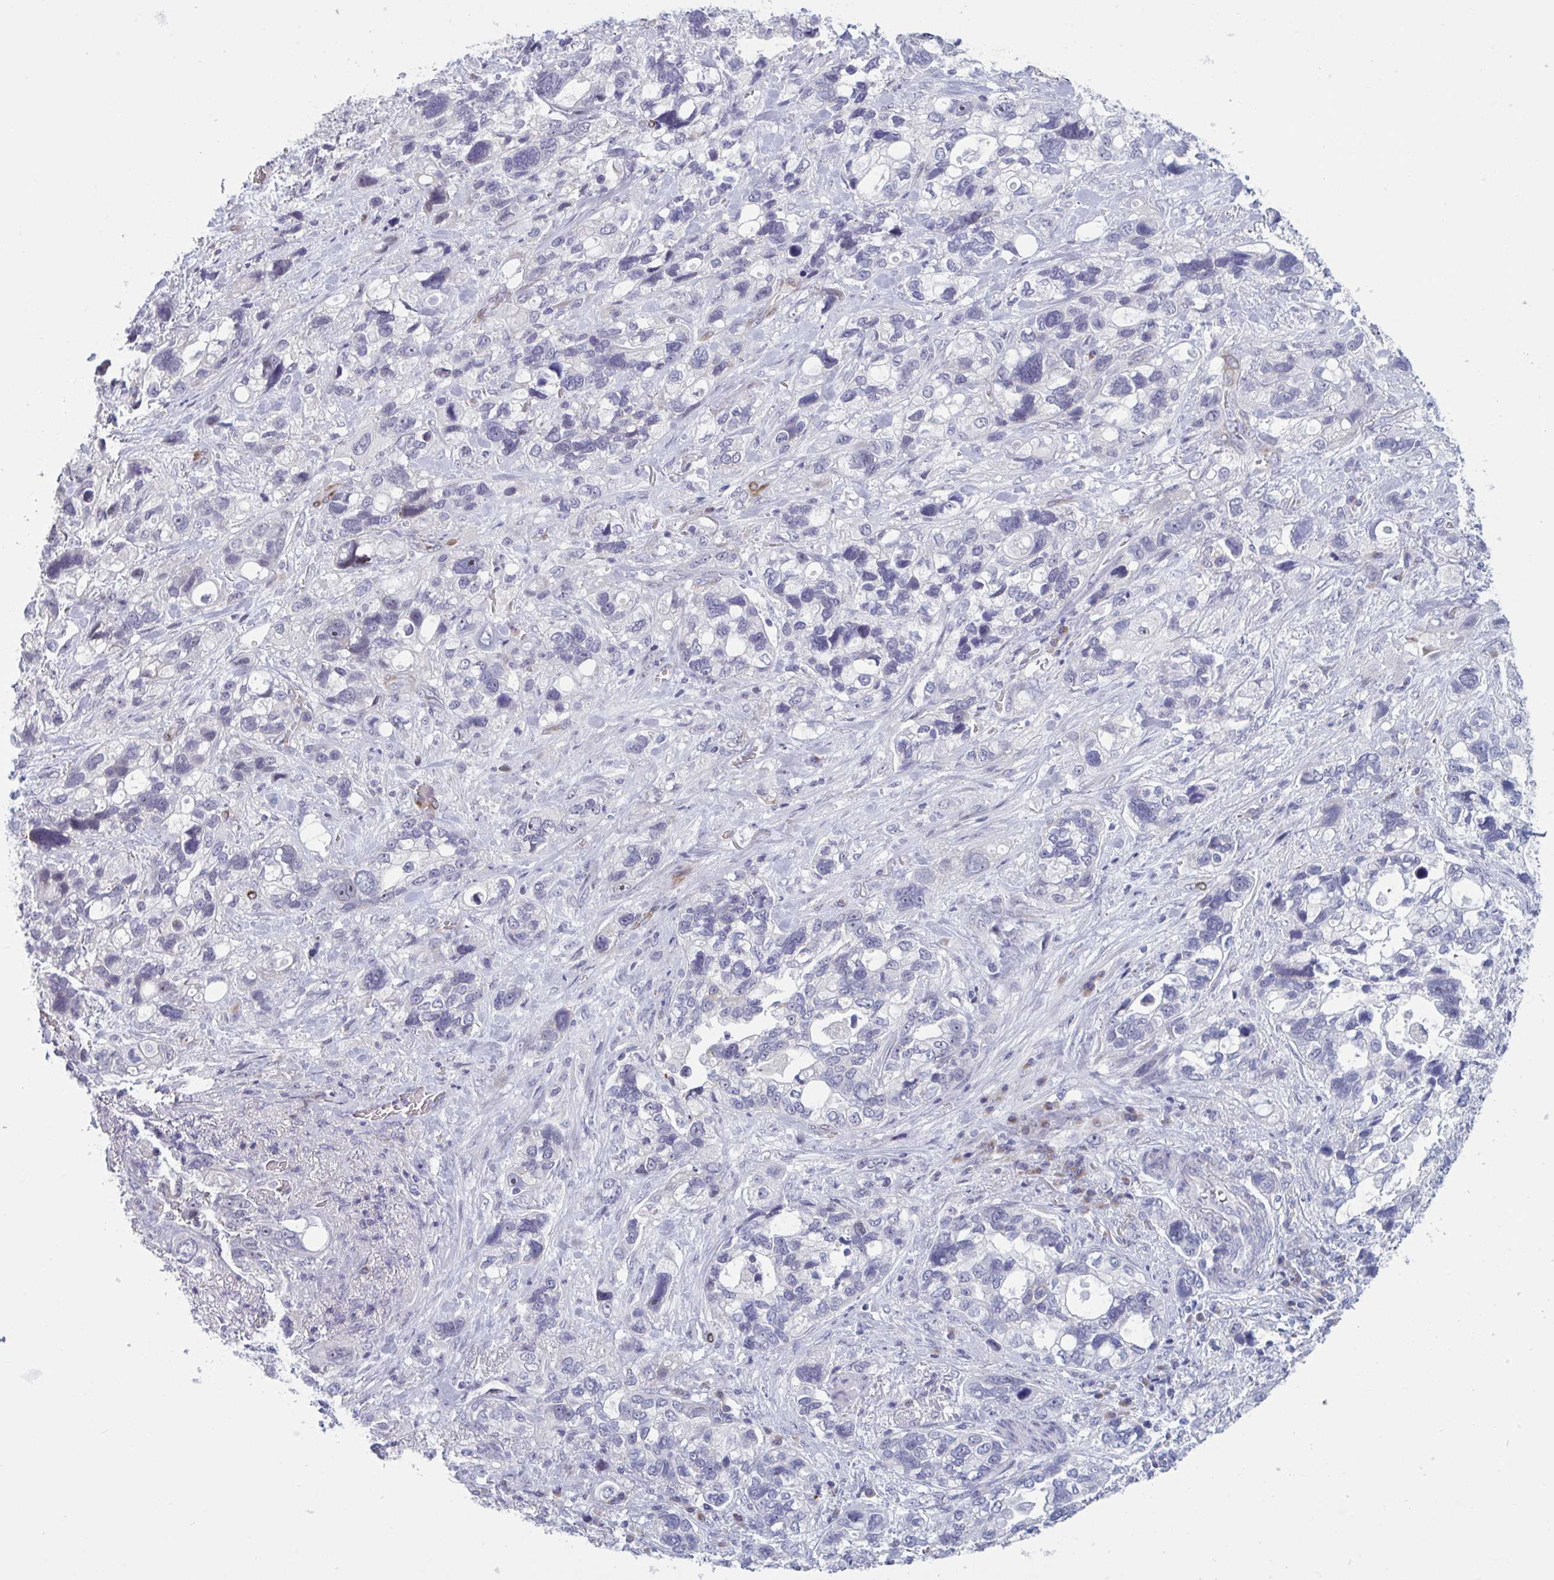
{"staining": {"intensity": "negative", "quantity": "none", "location": "none"}, "tissue": "stomach cancer", "cell_type": "Tumor cells", "image_type": "cancer", "snomed": [{"axis": "morphology", "description": "Adenocarcinoma, NOS"}, {"axis": "topography", "description": "Stomach, upper"}], "caption": "Immunohistochemistry image of adenocarcinoma (stomach) stained for a protein (brown), which demonstrates no positivity in tumor cells.", "gene": "HSD11B2", "patient": {"sex": "female", "age": 81}}